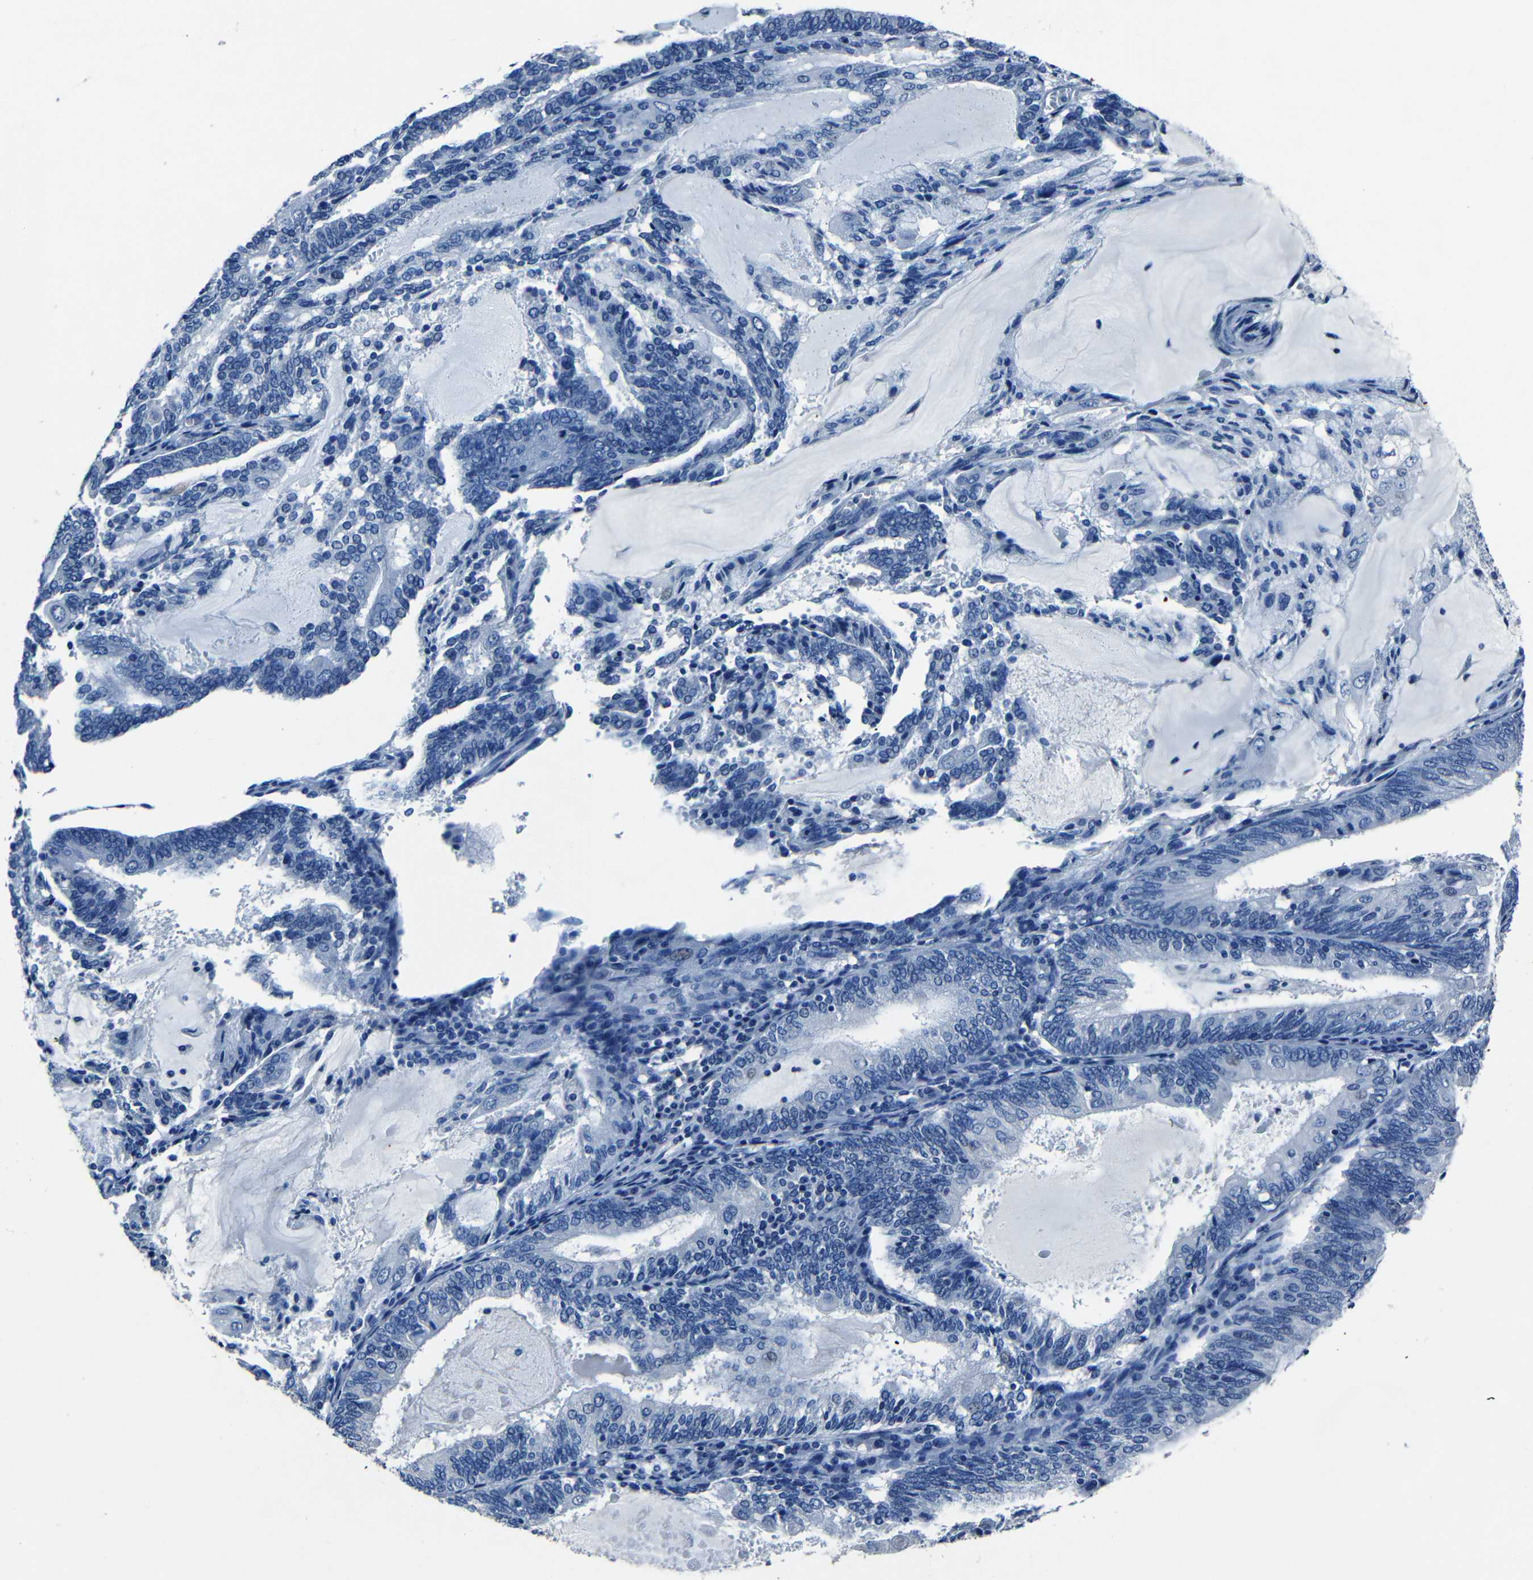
{"staining": {"intensity": "negative", "quantity": "none", "location": "none"}, "tissue": "endometrial cancer", "cell_type": "Tumor cells", "image_type": "cancer", "snomed": [{"axis": "morphology", "description": "Adenocarcinoma, NOS"}, {"axis": "topography", "description": "Endometrium"}], "caption": "Histopathology image shows no protein expression in tumor cells of adenocarcinoma (endometrial) tissue. (DAB immunohistochemistry with hematoxylin counter stain).", "gene": "NCMAP", "patient": {"sex": "female", "age": 81}}